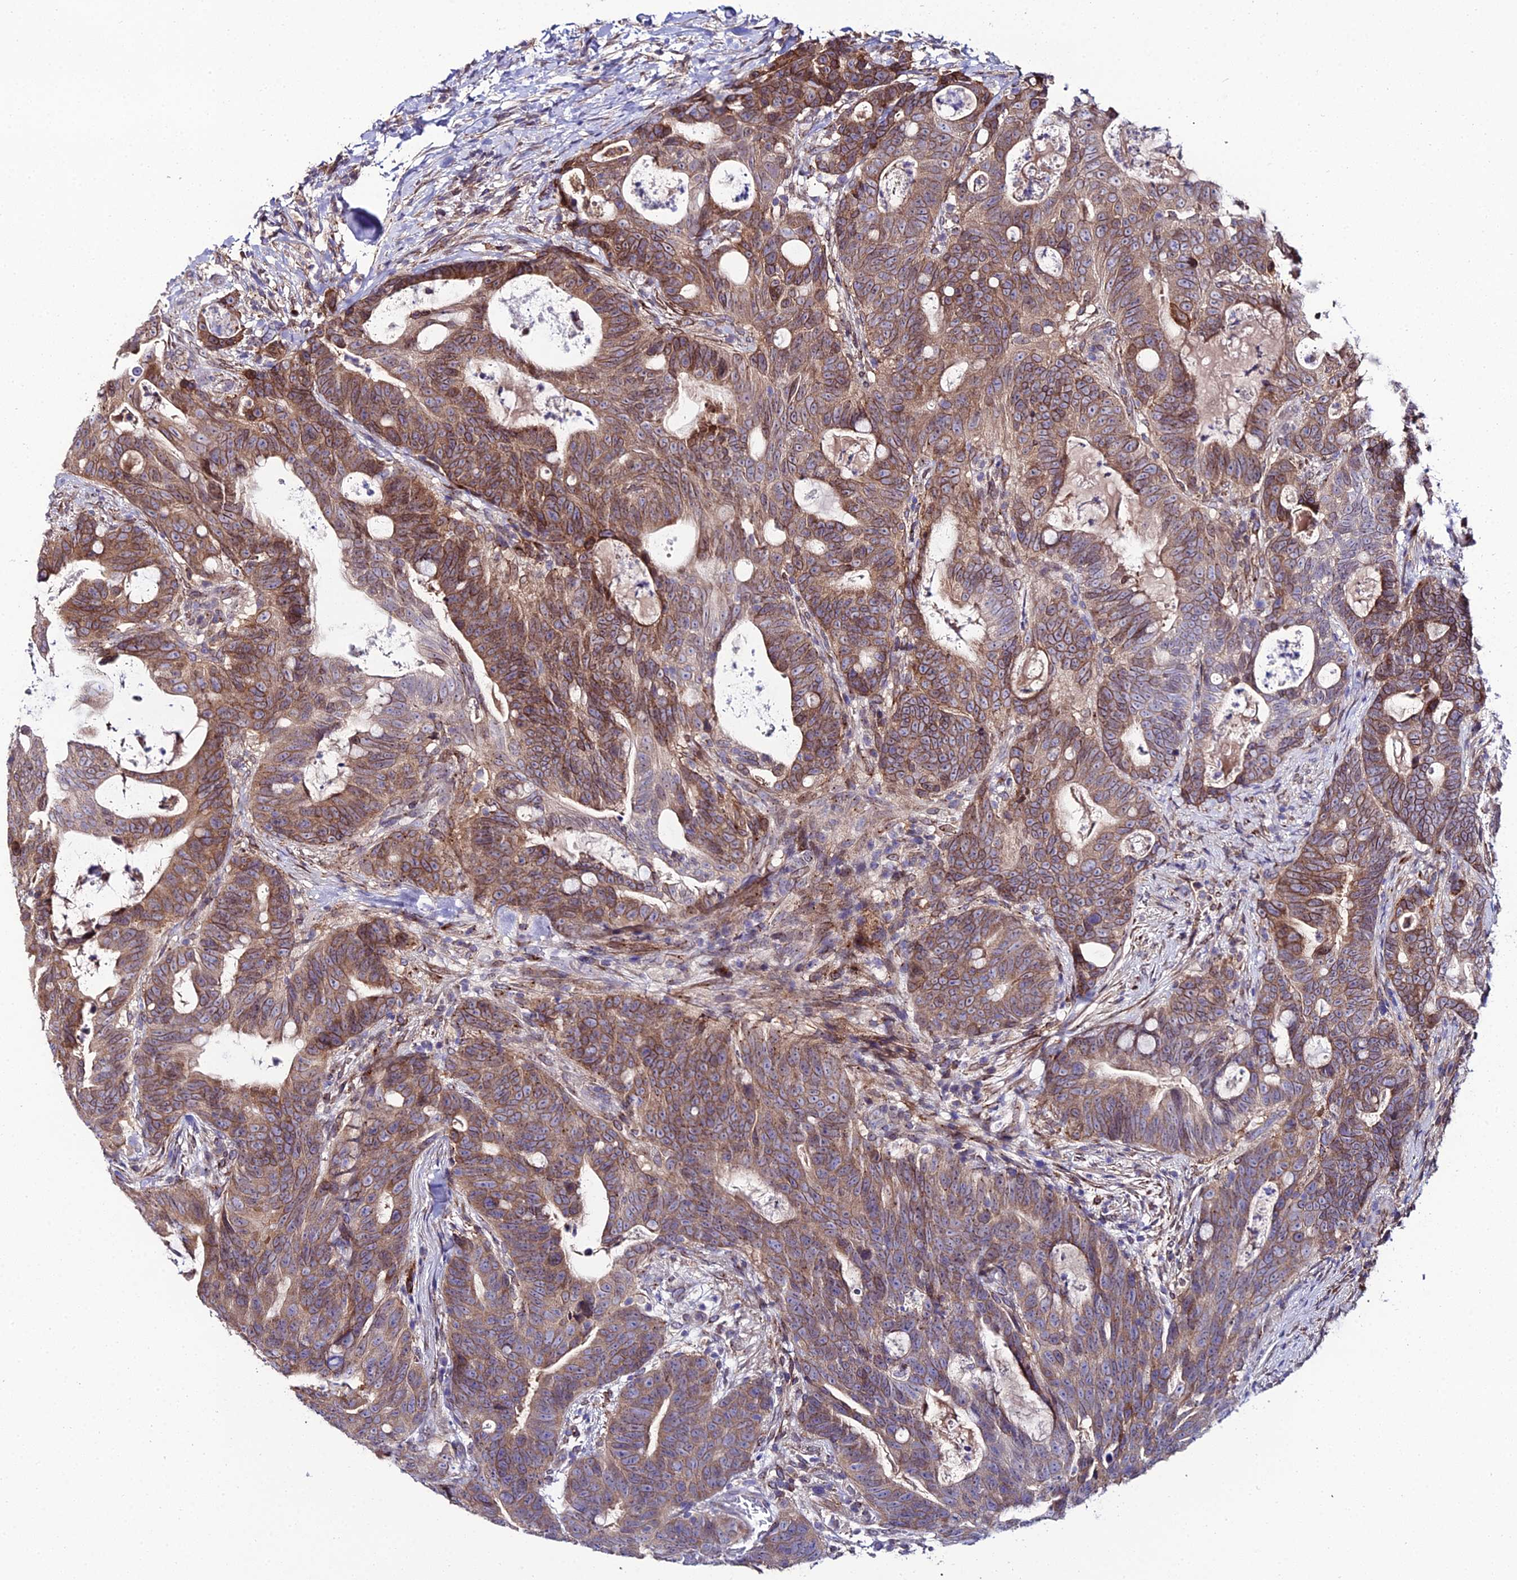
{"staining": {"intensity": "moderate", "quantity": ">75%", "location": "cytoplasmic/membranous"}, "tissue": "colorectal cancer", "cell_type": "Tumor cells", "image_type": "cancer", "snomed": [{"axis": "morphology", "description": "Adenocarcinoma, NOS"}, {"axis": "topography", "description": "Colon"}], "caption": "Colorectal cancer (adenocarcinoma) stained for a protein (brown) shows moderate cytoplasmic/membranous positive expression in about >75% of tumor cells.", "gene": "DDX19A", "patient": {"sex": "female", "age": 82}}